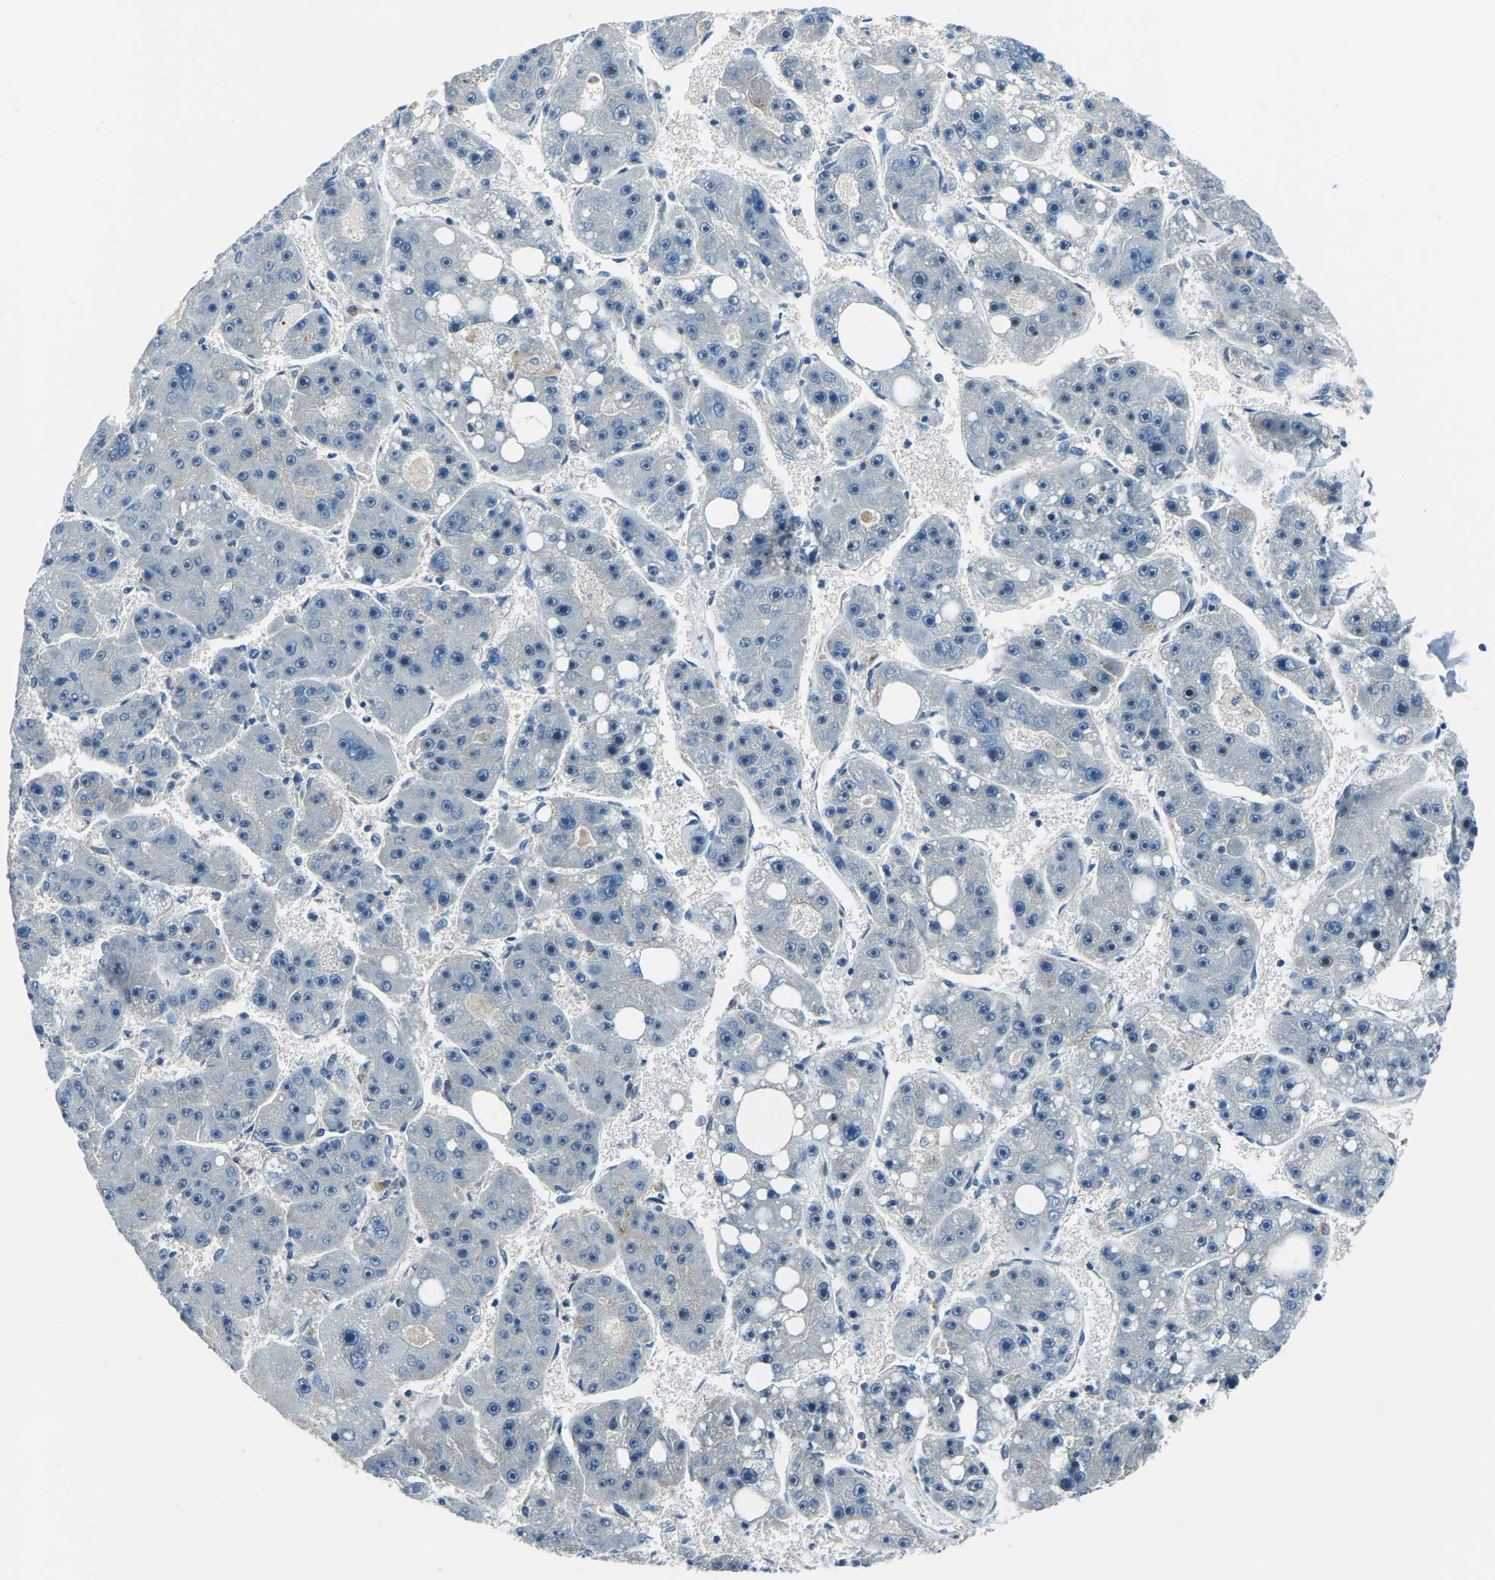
{"staining": {"intensity": "negative", "quantity": "none", "location": "none"}, "tissue": "liver cancer", "cell_type": "Tumor cells", "image_type": "cancer", "snomed": [{"axis": "morphology", "description": "Carcinoma, Hepatocellular, NOS"}, {"axis": "topography", "description": "Liver"}], "caption": "Human liver cancer stained for a protein using immunohistochemistry (IHC) reveals no positivity in tumor cells.", "gene": "RRP1", "patient": {"sex": "female", "age": 61}}